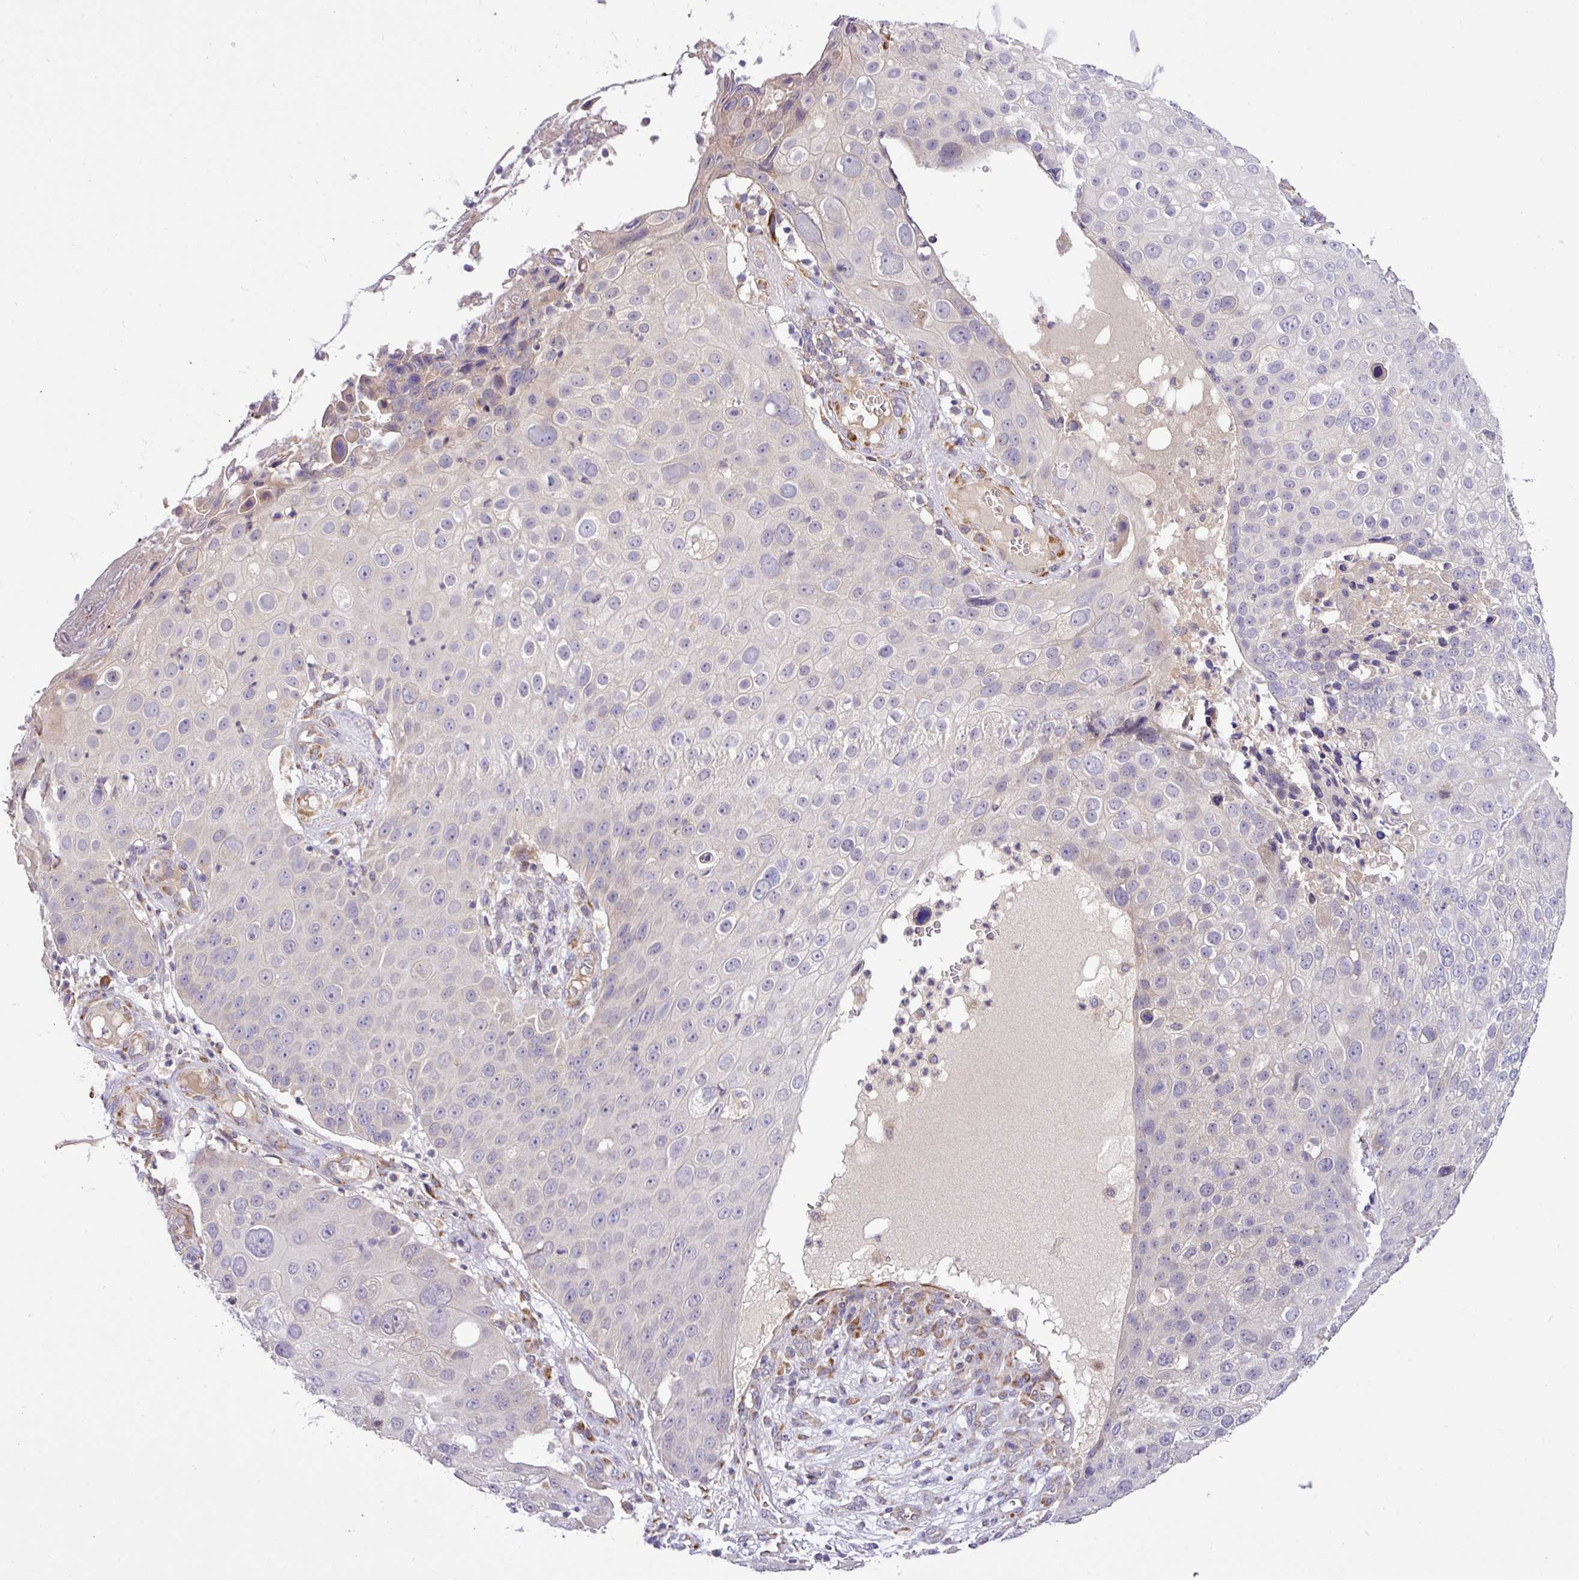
{"staining": {"intensity": "negative", "quantity": "none", "location": "none"}, "tissue": "skin cancer", "cell_type": "Tumor cells", "image_type": "cancer", "snomed": [{"axis": "morphology", "description": "Squamous cell carcinoma, NOS"}, {"axis": "topography", "description": "Skin"}], "caption": "Skin cancer (squamous cell carcinoma) was stained to show a protein in brown. There is no significant staining in tumor cells.", "gene": "TM2D2", "patient": {"sex": "male", "age": 71}}